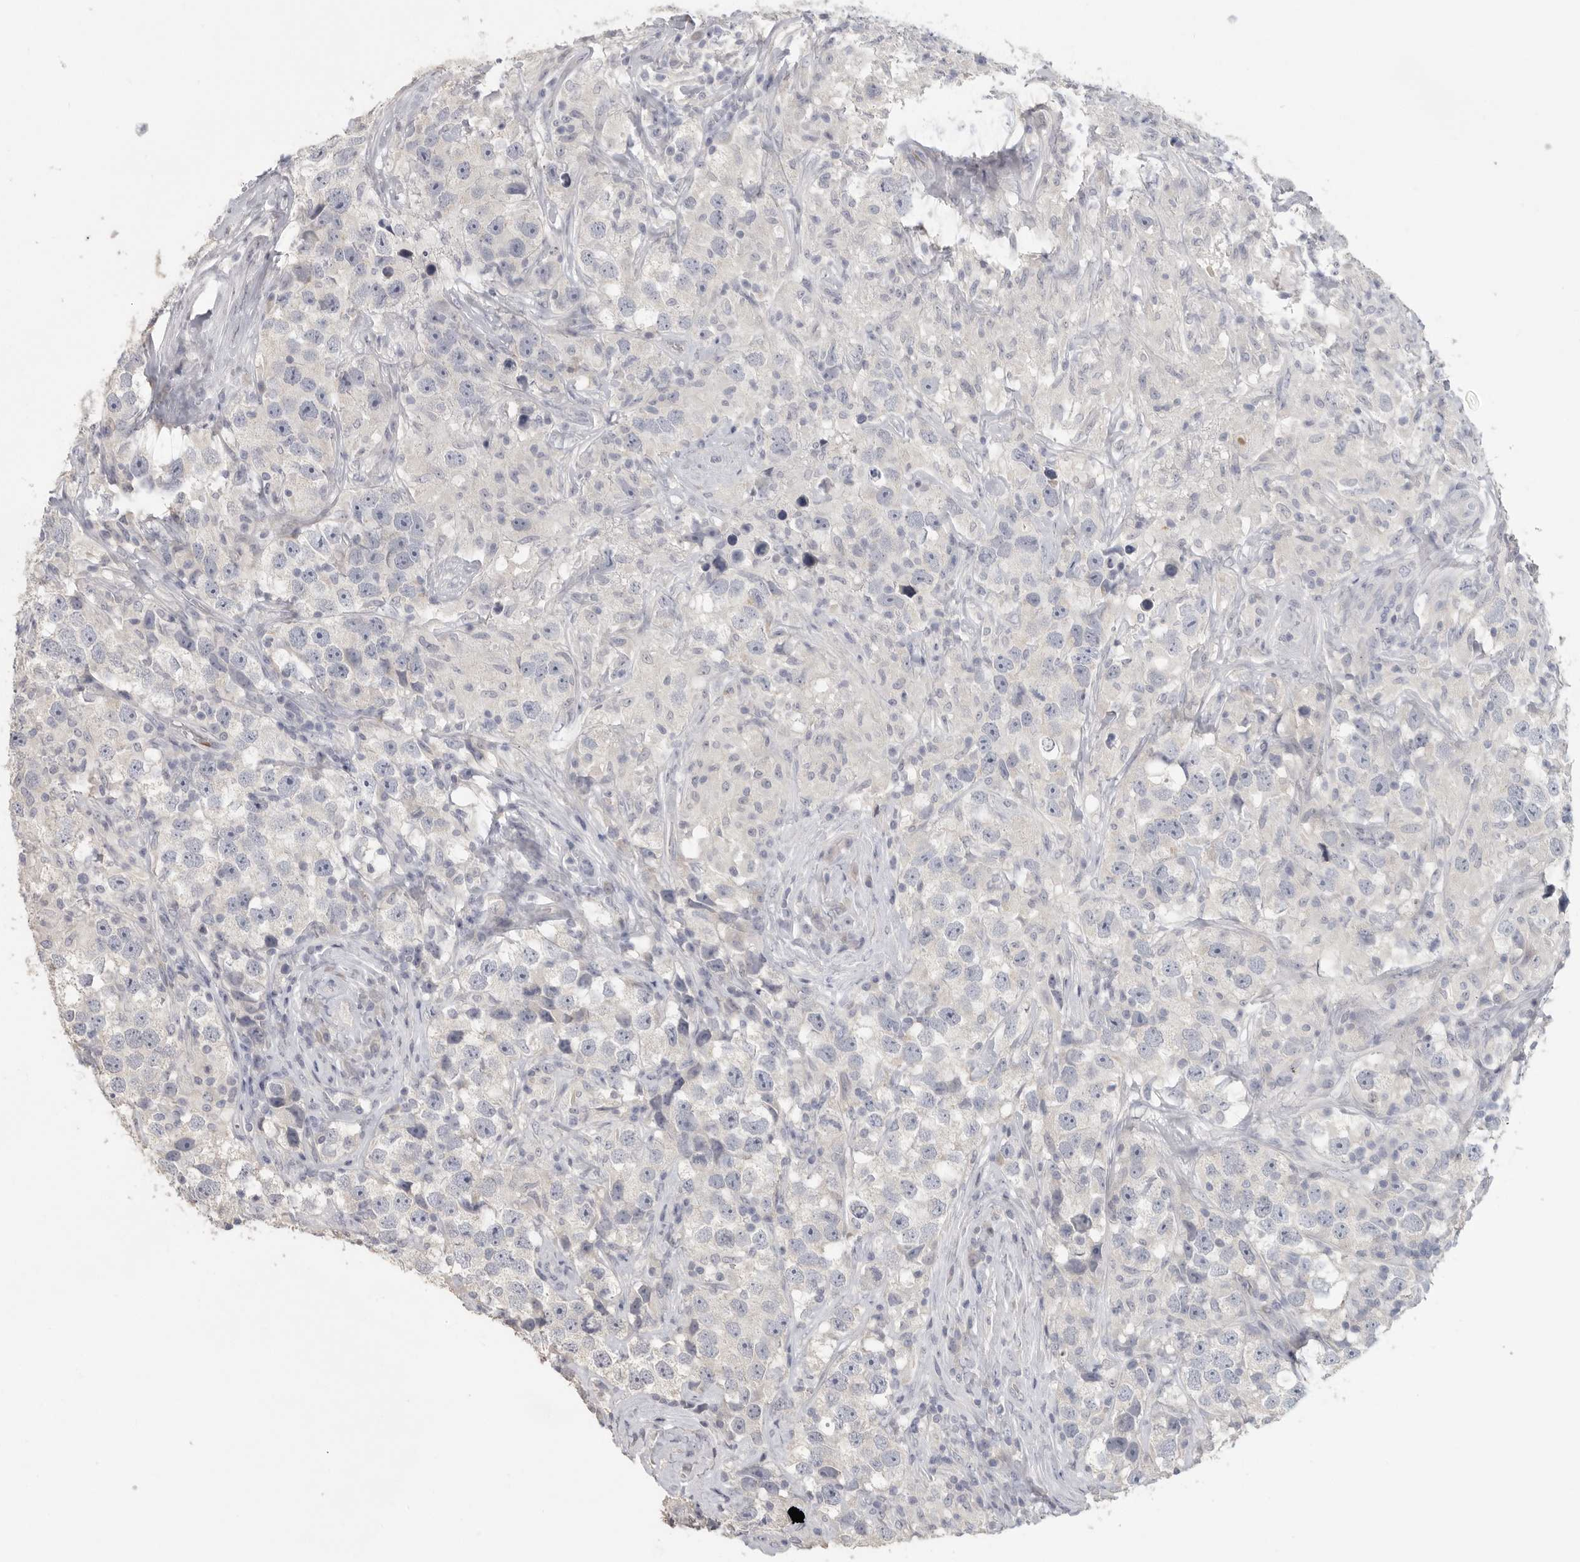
{"staining": {"intensity": "negative", "quantity": "none", "location": "none"}, "tissue": "testis cancer", "cell_type": "Tumor cells", "image_type": "cancer", "snomed": [{"axis": "morphology", "description": "Seminoma, NOS"}, {"axis": "topography", "description": "Testis"}], "caption": "IHC of testis cancer exhibits no staining in tumor cells.", "gene": "DNAJC11", "patient": {"sex": "male", "age": 49}}